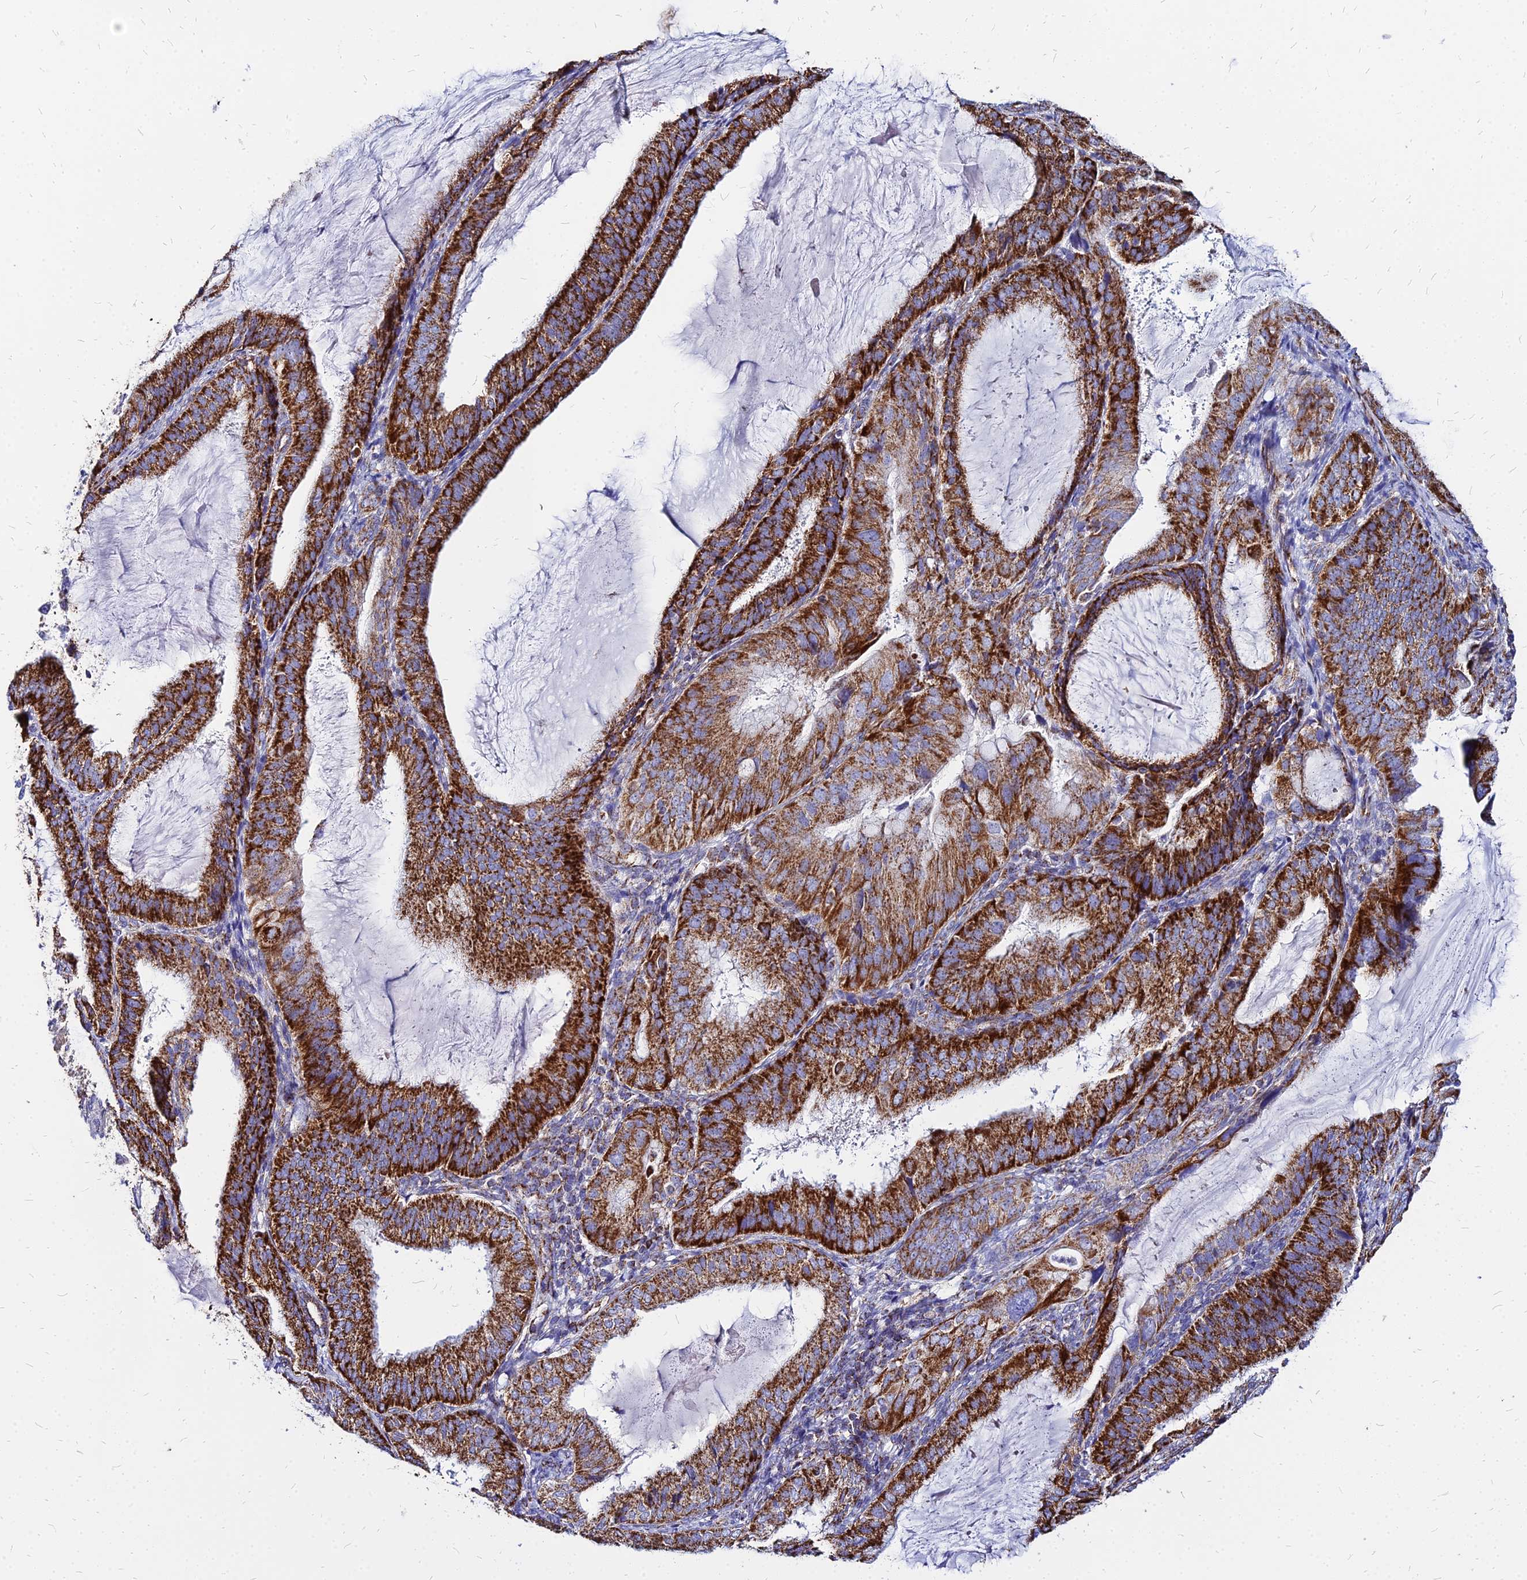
{"staining": {"intensity": "strong", "quantity": ">75%", "location": "cytoplasmic/membranous"}, "tissue": "endometrial cancer", "cell_type": "Tumor cells", "image_type": "cancer", "snomed": [{"axis": "morphology", "description": "Adenocarcinoma, NOS"}, {"axis": "topography", "description": "Endometrium"}], "caption": "Strong cytoplasmic/membranous protein staining is appreciated in about >75% of tumor cells in endometrial cancer (adenocarcinoma).", "gene": "DLD", "patient": {"sex": "female", "age": 81}}